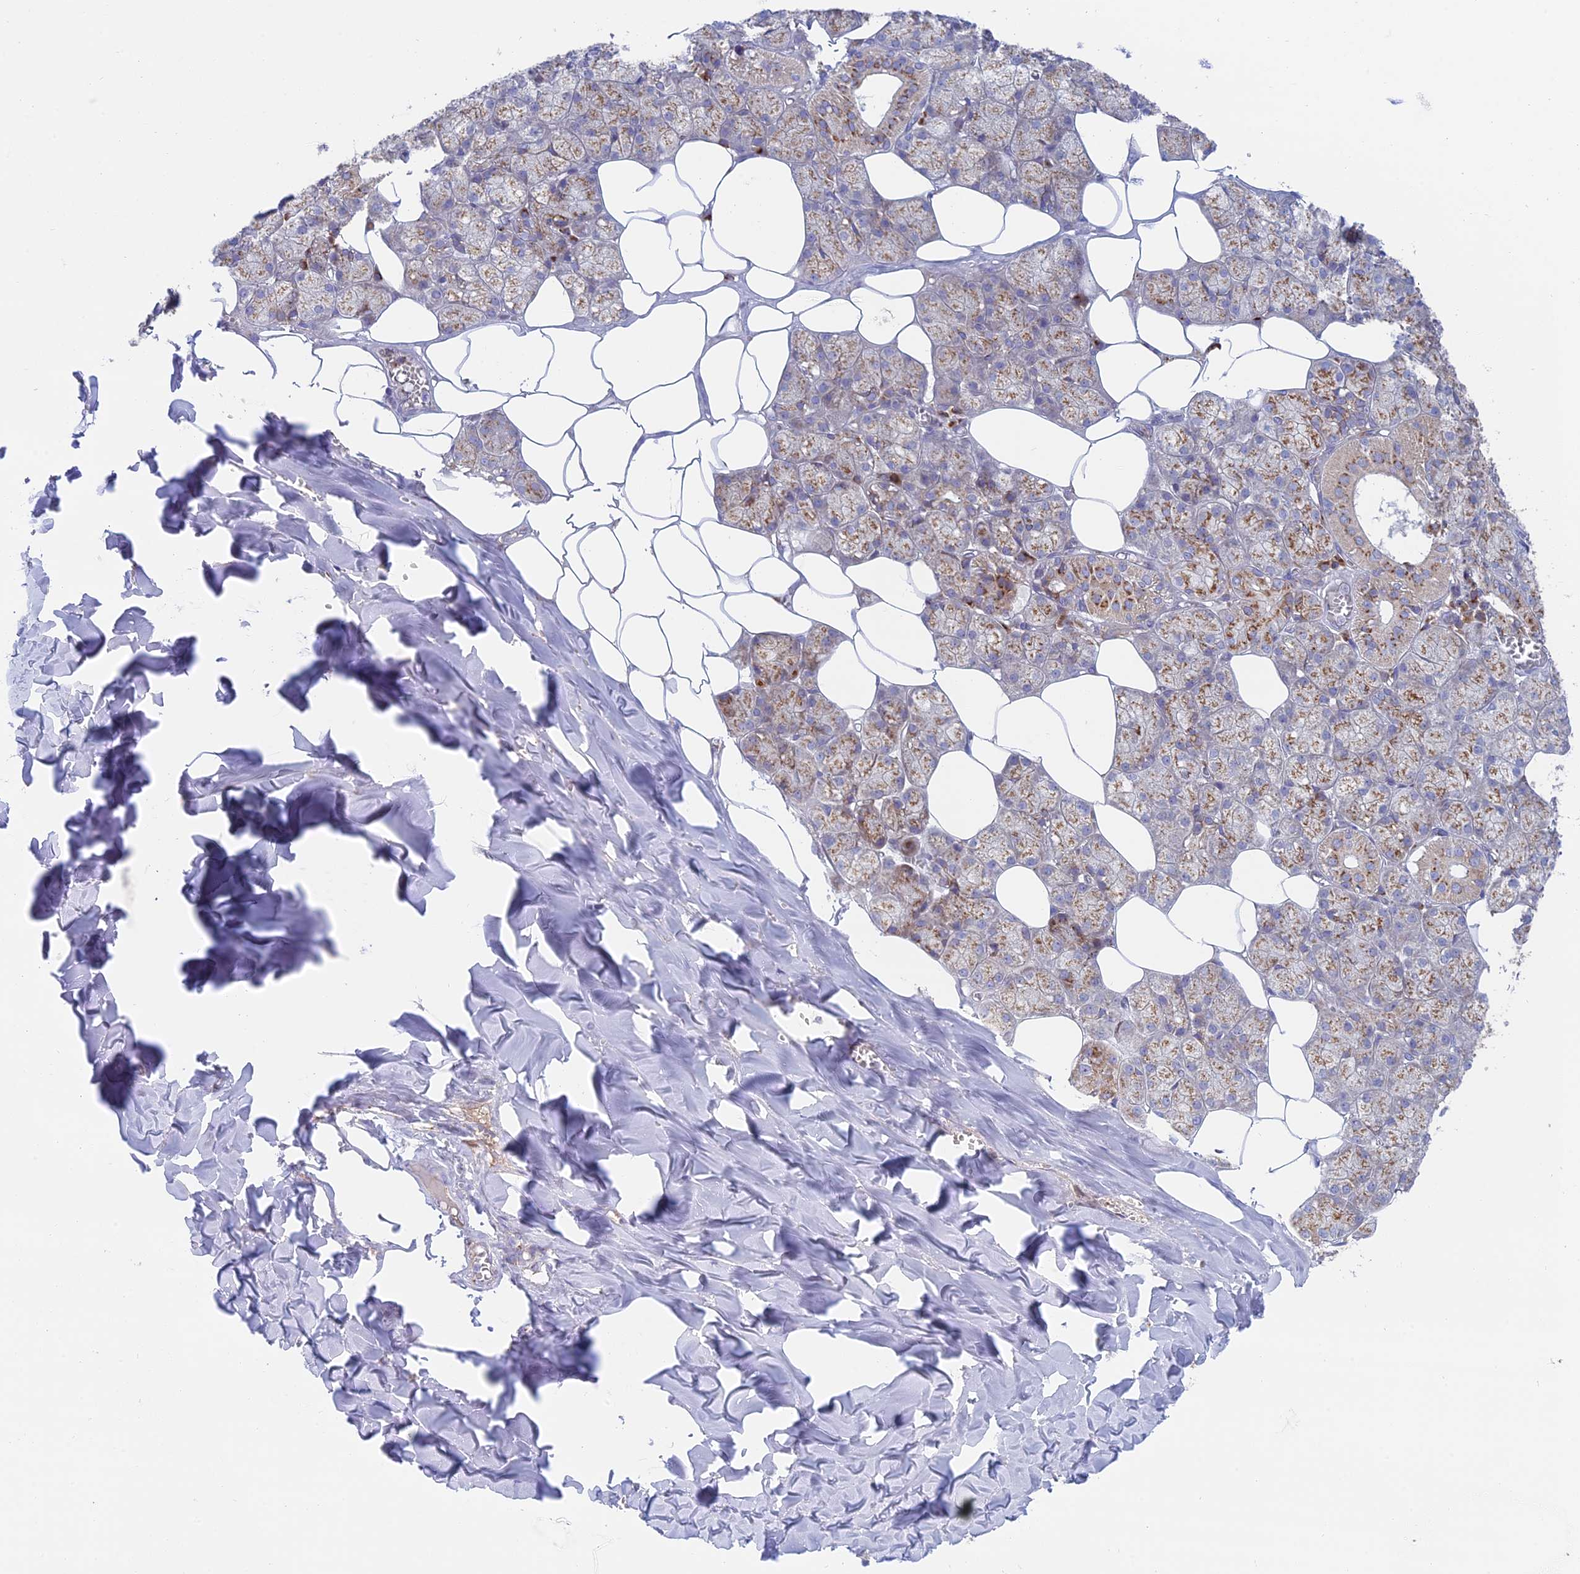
{"staining": {"intensity": "moderate", "quantity": ">75%", "location": "cytoplasmic/membranous"}, "tissue": "salivary gland", "cell_type": "Glandular cells", "image_type": "normal", "snomed": [{"axis": "morphology", "description": "Normal tissue, NOS"}, {"axis": "topography", "description": "Salivary gland"}], "caption": "Immunohistochemistry (DAB) staining of unremarkable human salivary gland shows moderate cytoplasmic/membranous protein staining in about >75% of glandular cells. (brown staining indicates protein expression, while blue staining denotes nuclei).", "gene": "ENSG00000267561", "patient": {"sex": "male", "age": 62}}